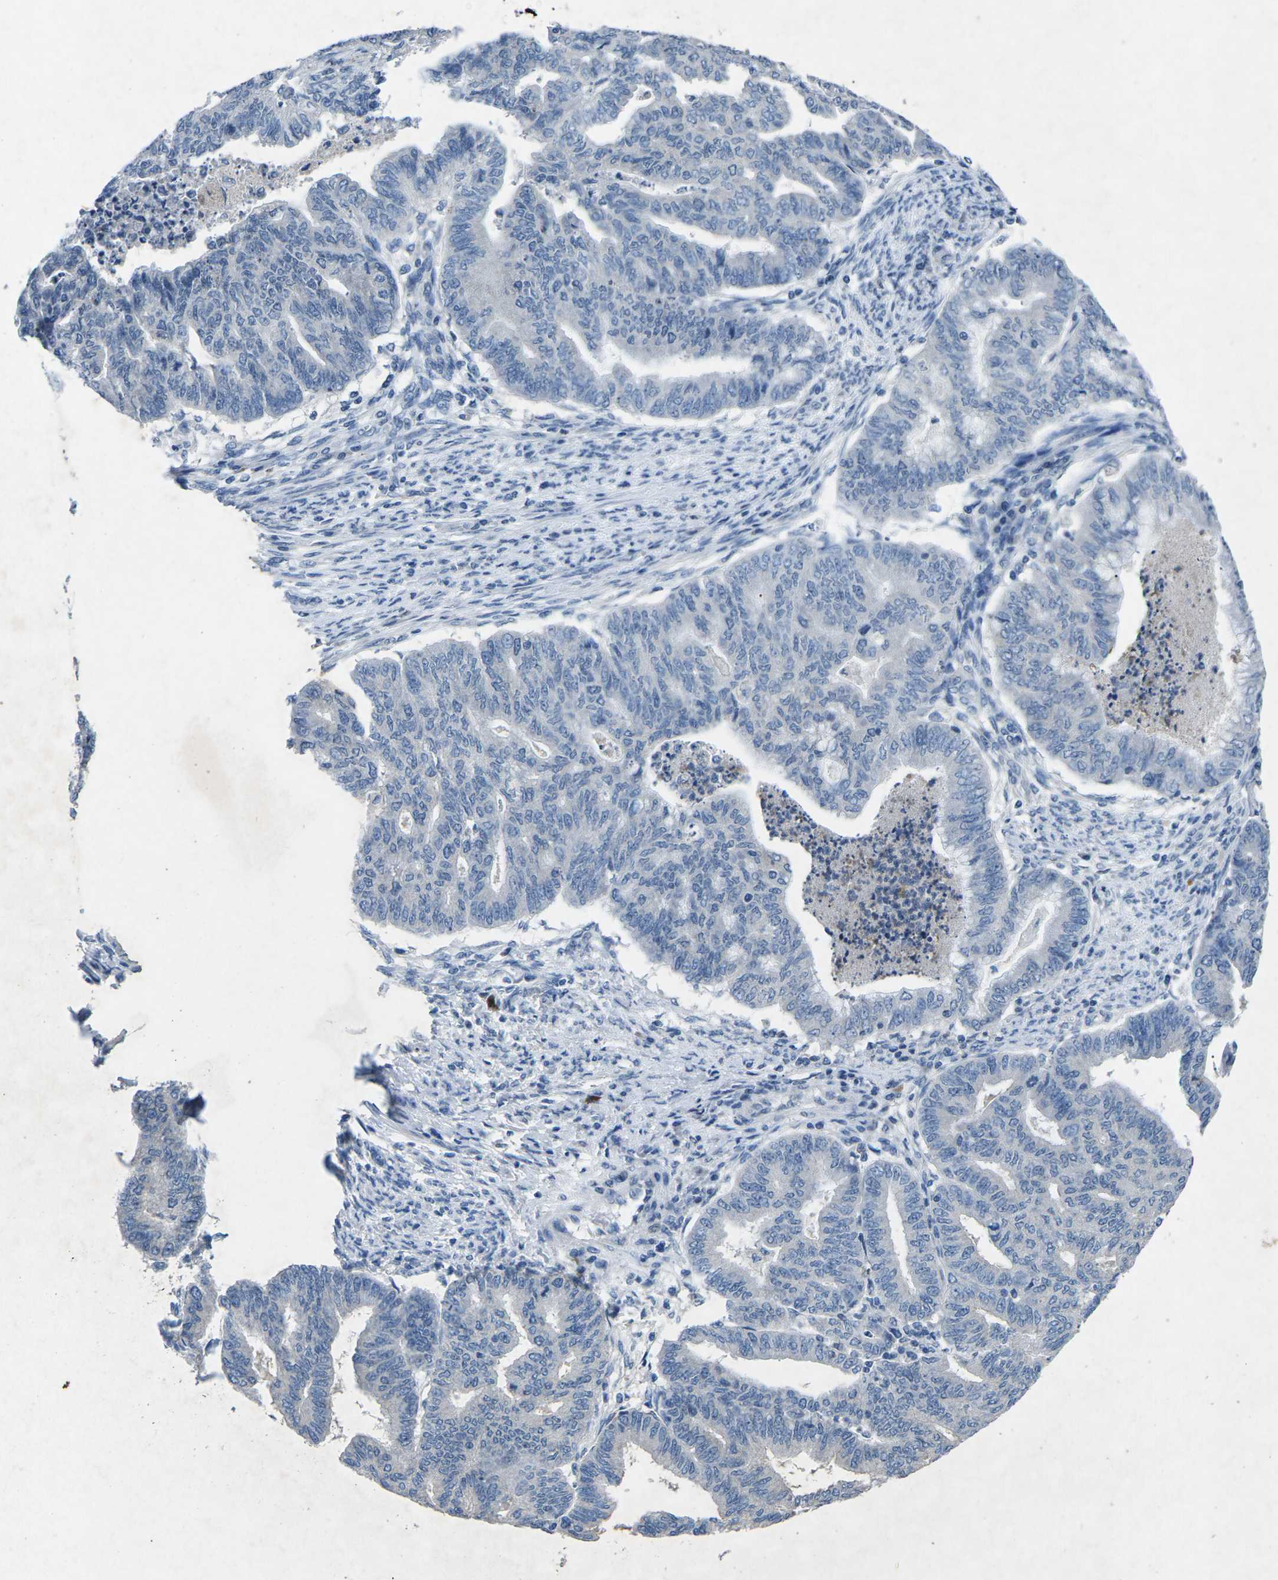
{"staining": {"intensity": "negative", "quantity": "none", "location": "none"}, "tissue": "endometrial cancer", "cell_type": "Tumor cells", "image_type": "cancer", "snomed": [{"axis": "morphology", "description": "Adenocarcinoma, NOS"}, {"axis": "topography", "description": "Endometrium"}], "caption": "Immunohistochemistry image of endometrial adenocarcinoma stained for a protein (brown), which reveals no positivity in tumor cells. (DAB immunohistochemistry (IHC) visualized using brightfield microscopy, high magnification).", "gene": "PLG", "patient": {"sex": "female", "age": 79}}